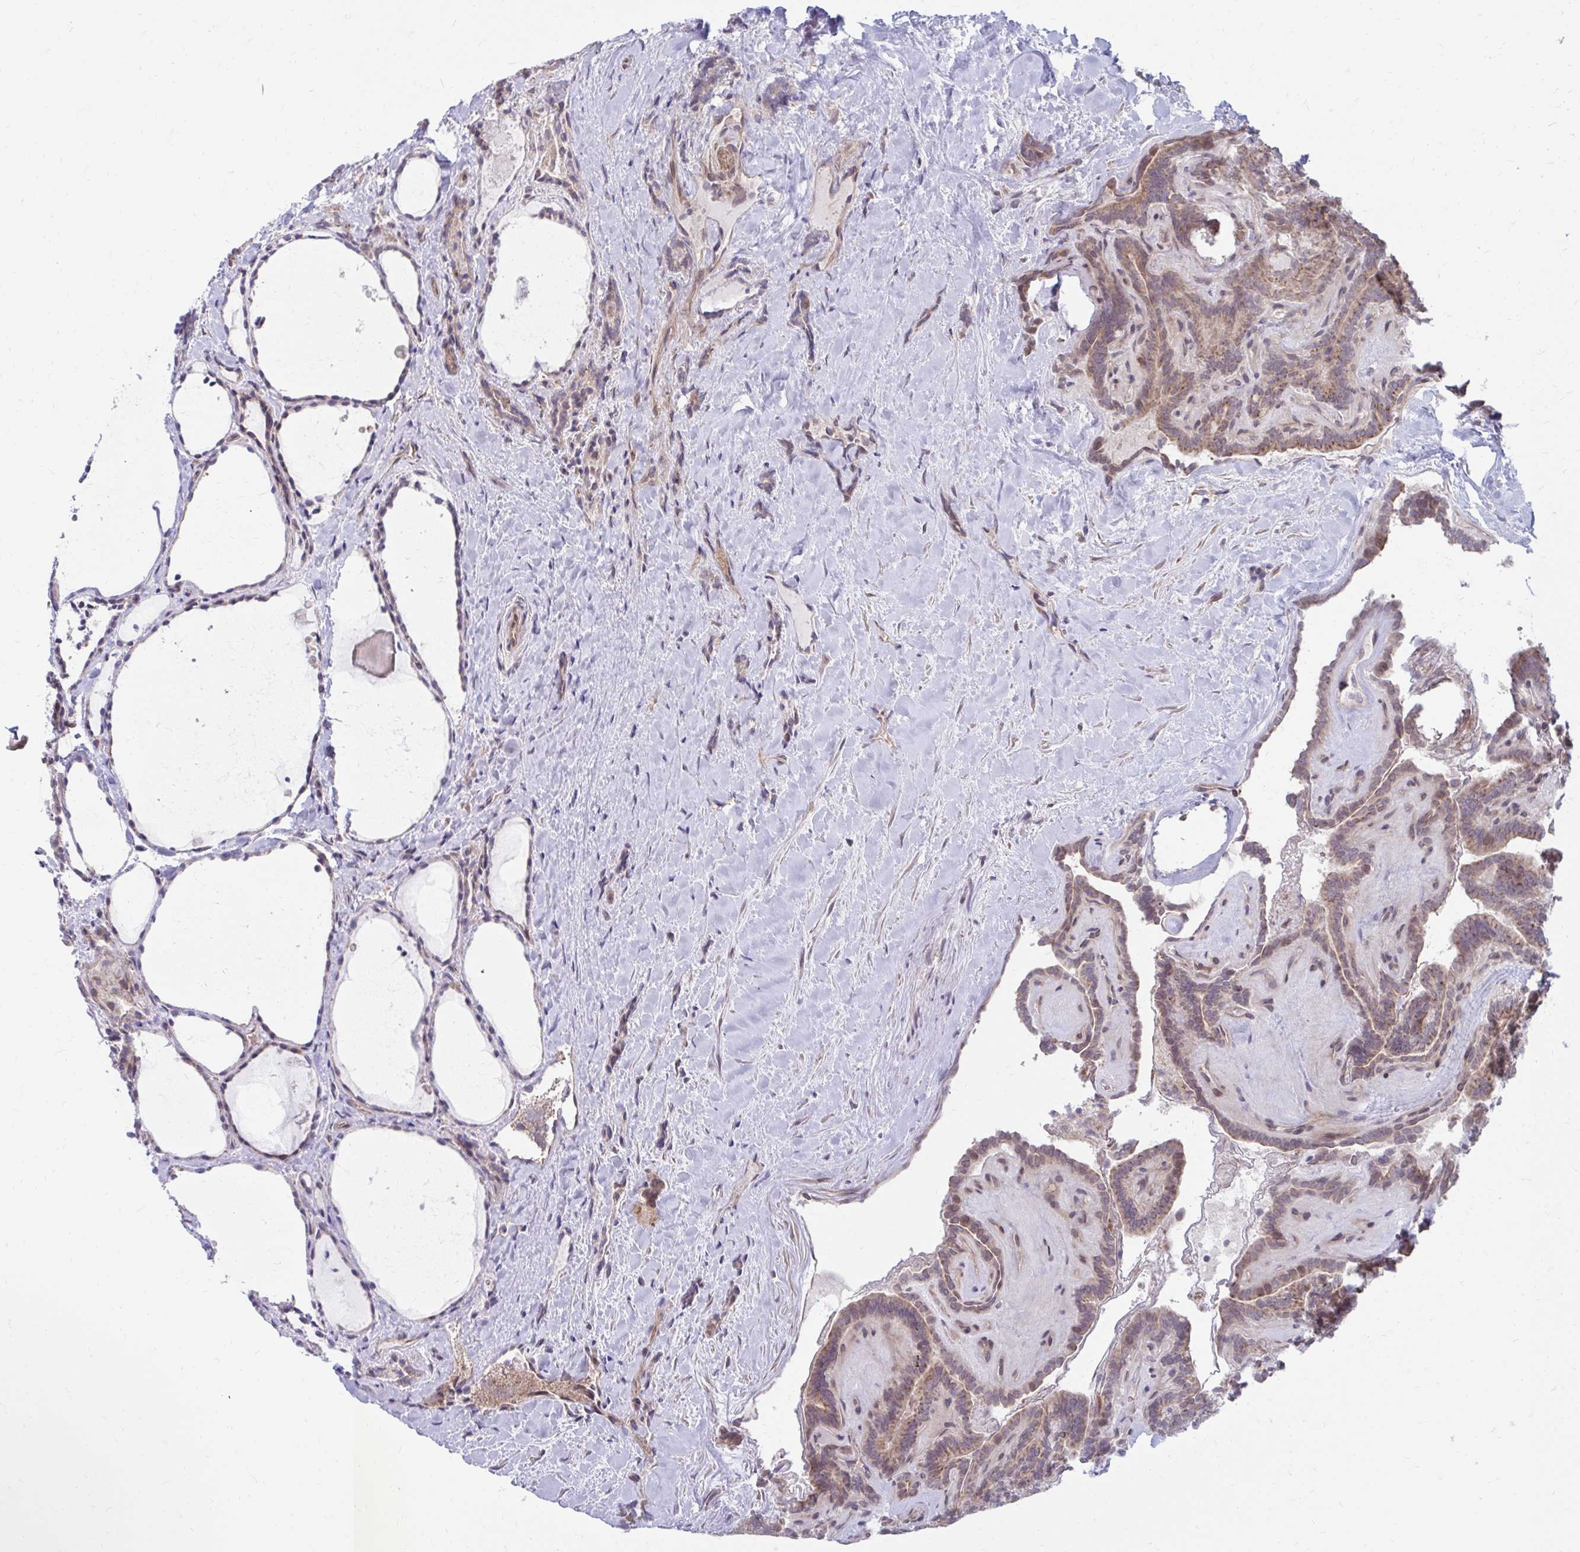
{"staining": {"intensity": "moderate", "quantity": ">75%", "location": "cytoplasmic/membranous"}, "tissue": "thyroid cancer", "cell_type": "Tumor cells", "image_type": "cancer", "snomed": [{"axis": "morphology", "description": "Papillary adenocarcinoma, NOS"}, {"axis": "topography", "description": "Thyroid gland"}], "caption": "The immunohistochemical stain shows moderate cytoplasmic/membranous positivity in tumor cells of thyroid cancer (papillary adenocarcinoma) tissue.", "gene": "ITPR2", "patient": {"sex": "female", "age": 21}}